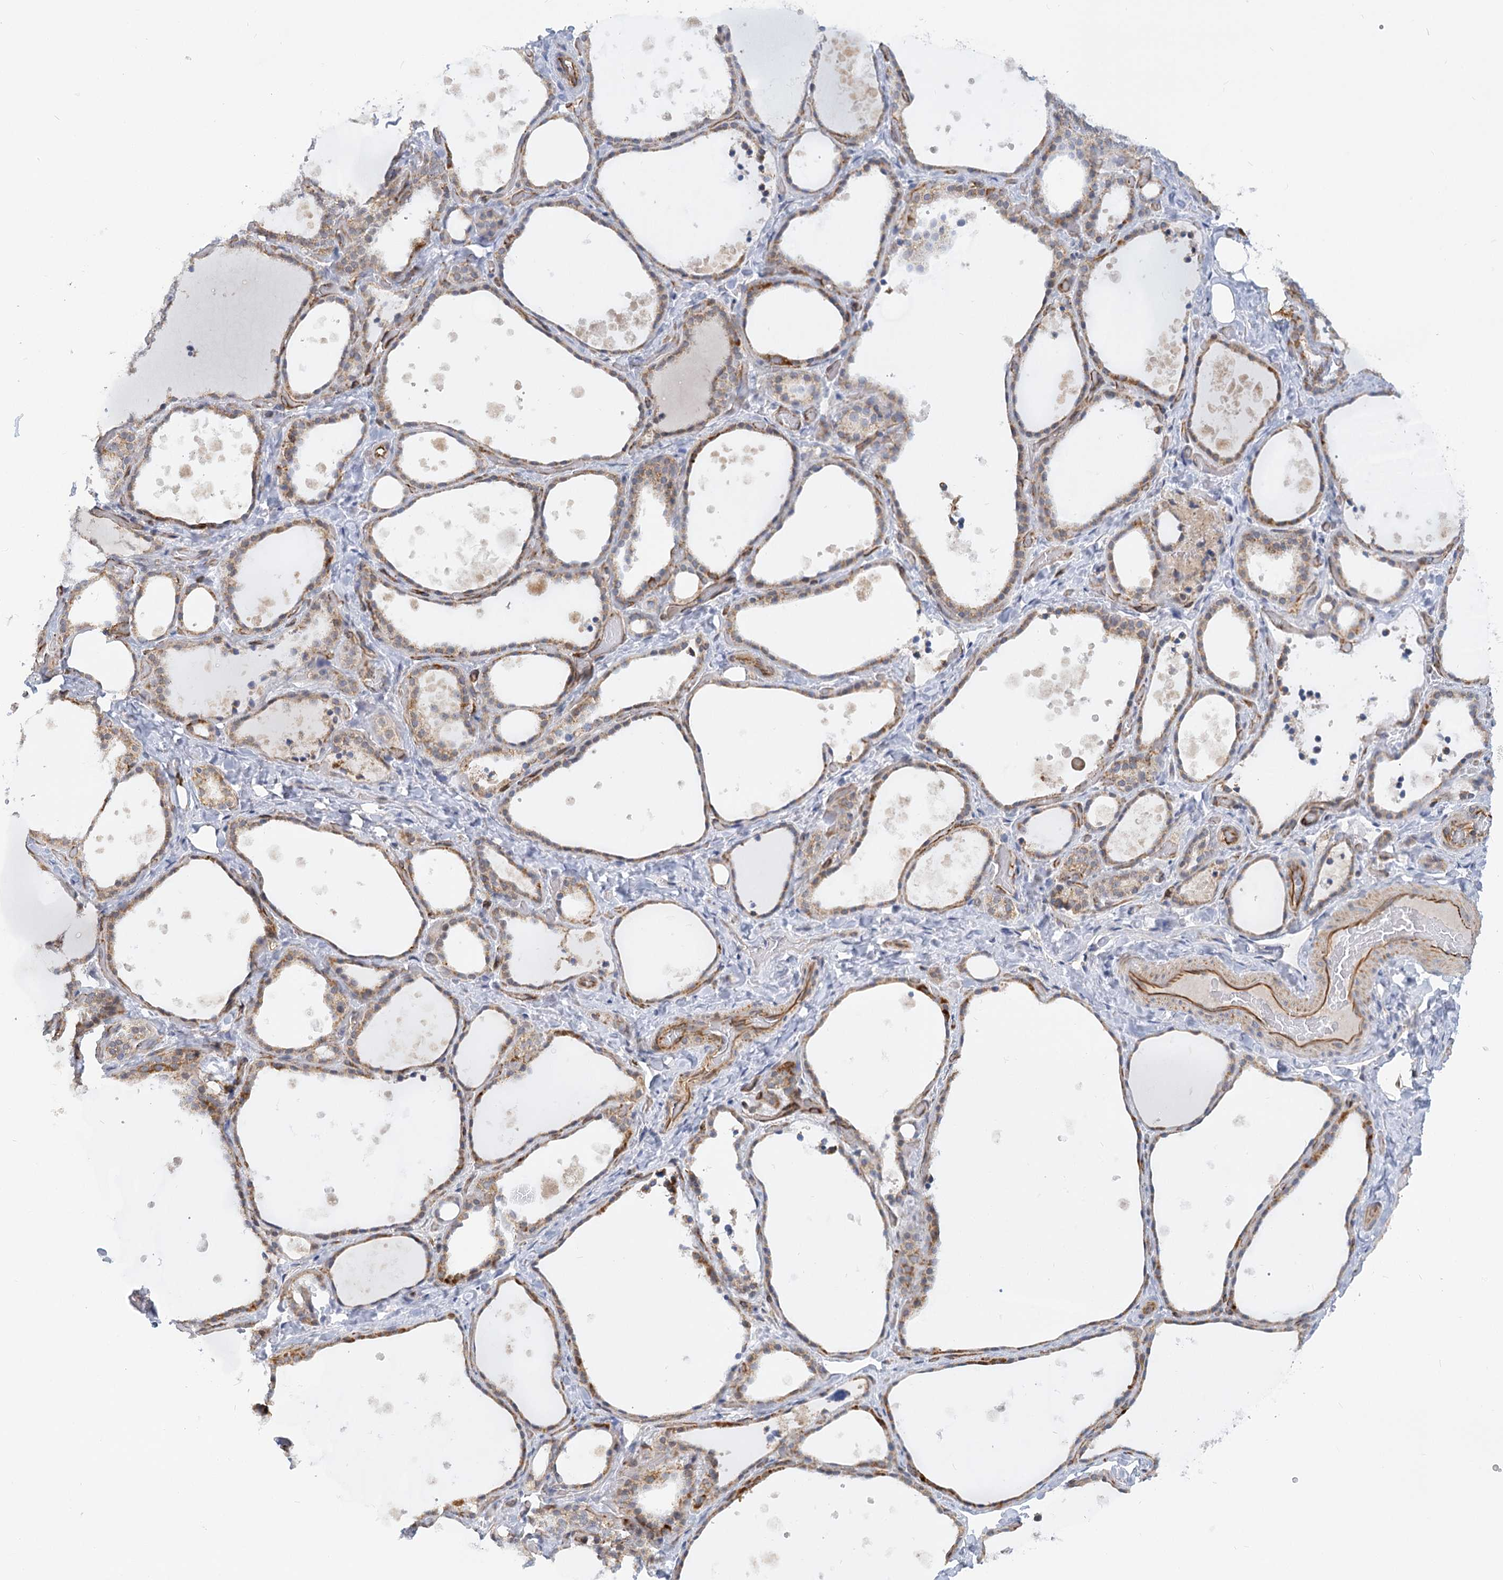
{"staining": {"intensity": "moderate", "quantity": "25%-75%", "location": "cytoplasmic/membranous"}, "tissue": "thyroid gland", "cell_type": "Glandular cells", "image_type": "normal", "snomed": [{"axis": "morphology", "description": "Normal tissue, NOS"}, {"axis": "topography", "description": "Thyroid gland"}], "caption": "Immunohistochemistry (IHC) of normal thyroid gland displays medium levels of moderate cytoplasmic/membranous expression in approximately 25%-75% of glandular cells.", "gene": "NELL2", "patient": {"sex": "female", "age": 44}}